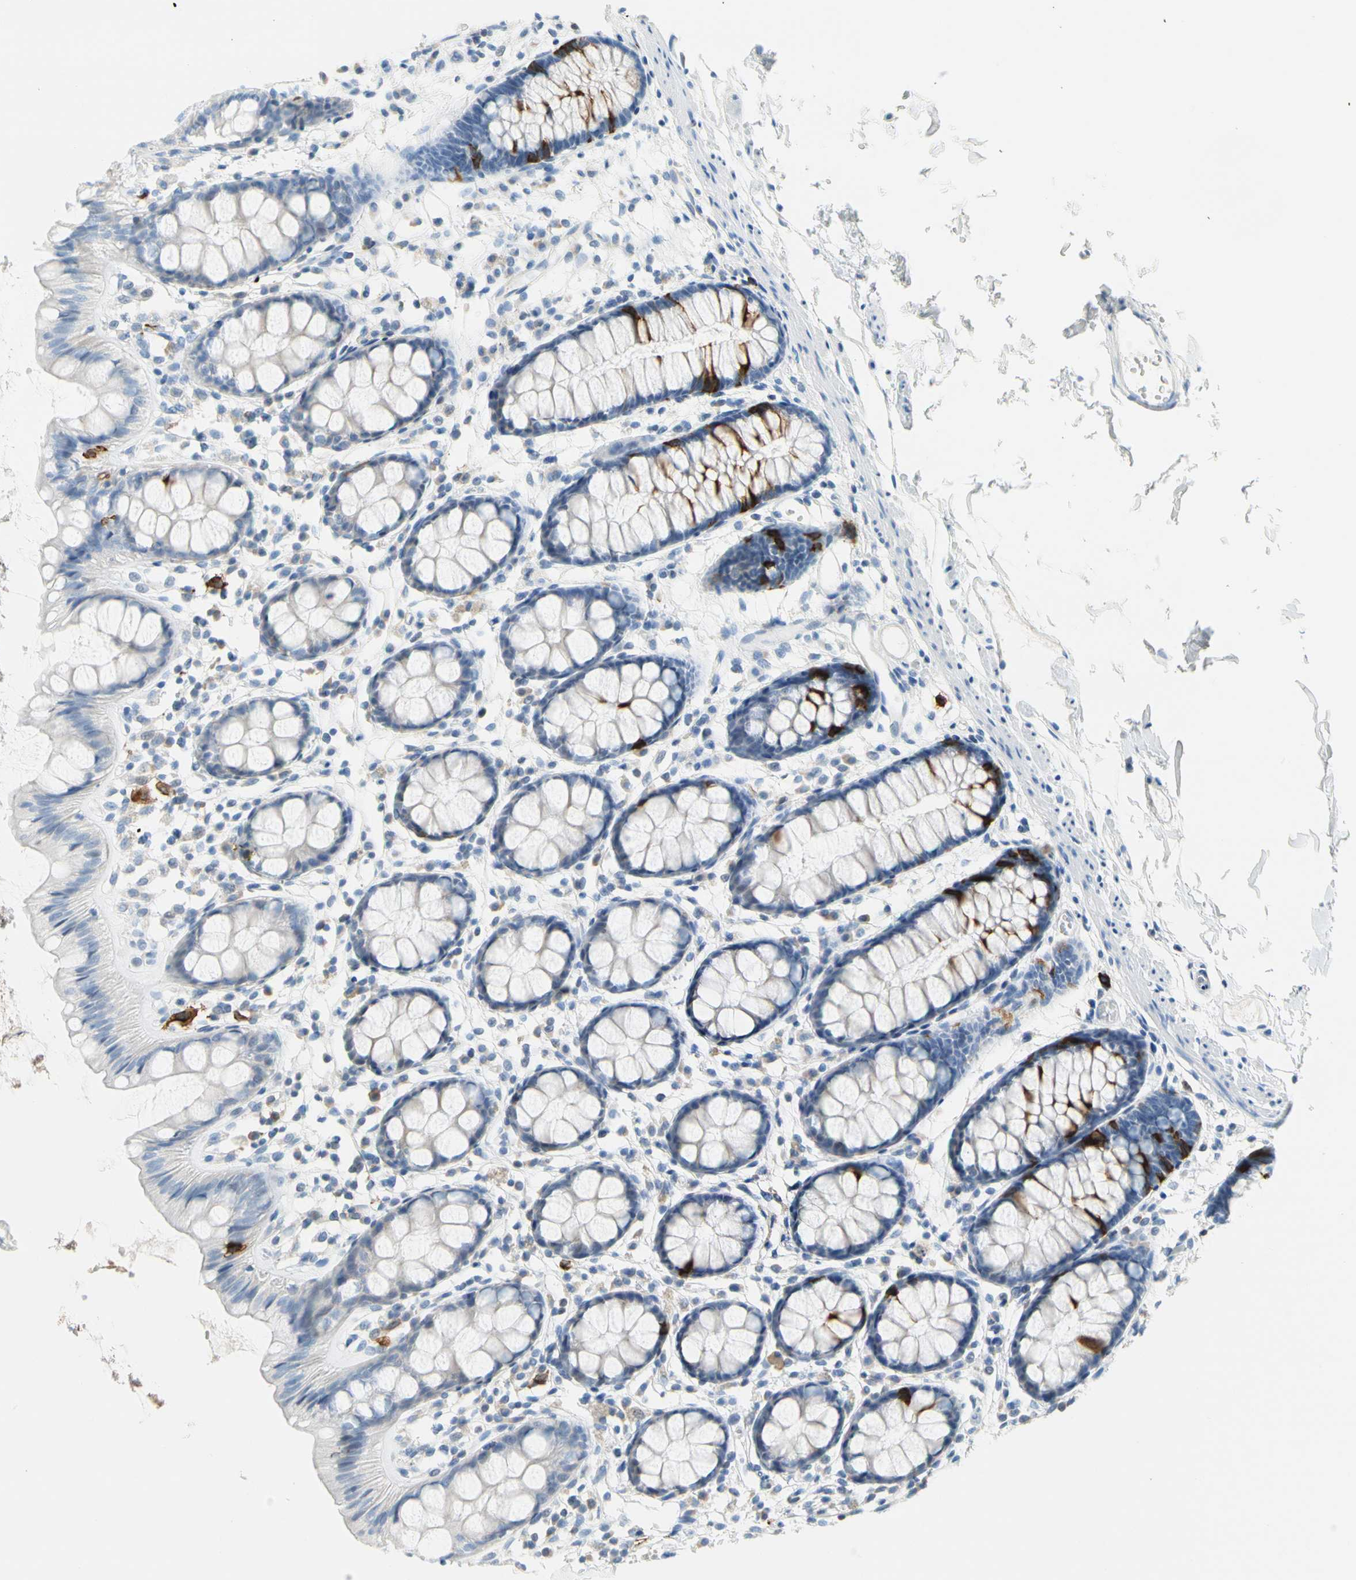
{"staining": {"intensity": "strong", "quantity": "<25%", "location": "cytoplasmic/membranous"}, "tissue": "rectum", "cell_type": "Glandular cells", "image_type": "normal", "snomed": [{"axis": "morphology", "description": "Normal tissue, NOS"}, {"axis": "topography", "description": "Rectum"}], "caption": "Brown immunohistochemical staining in benign human rectum demonstrates strong cytoplasmic/membranous expression in about <25% of glandular cells. The staining was performed using DAB (3,3'-diaminobenzidine), with brown indicating positive protein expression. Nuclei are stained blue with hematoxylin.", "gene": "TACC3", "patient": {"sex": "female", "age": 66}}